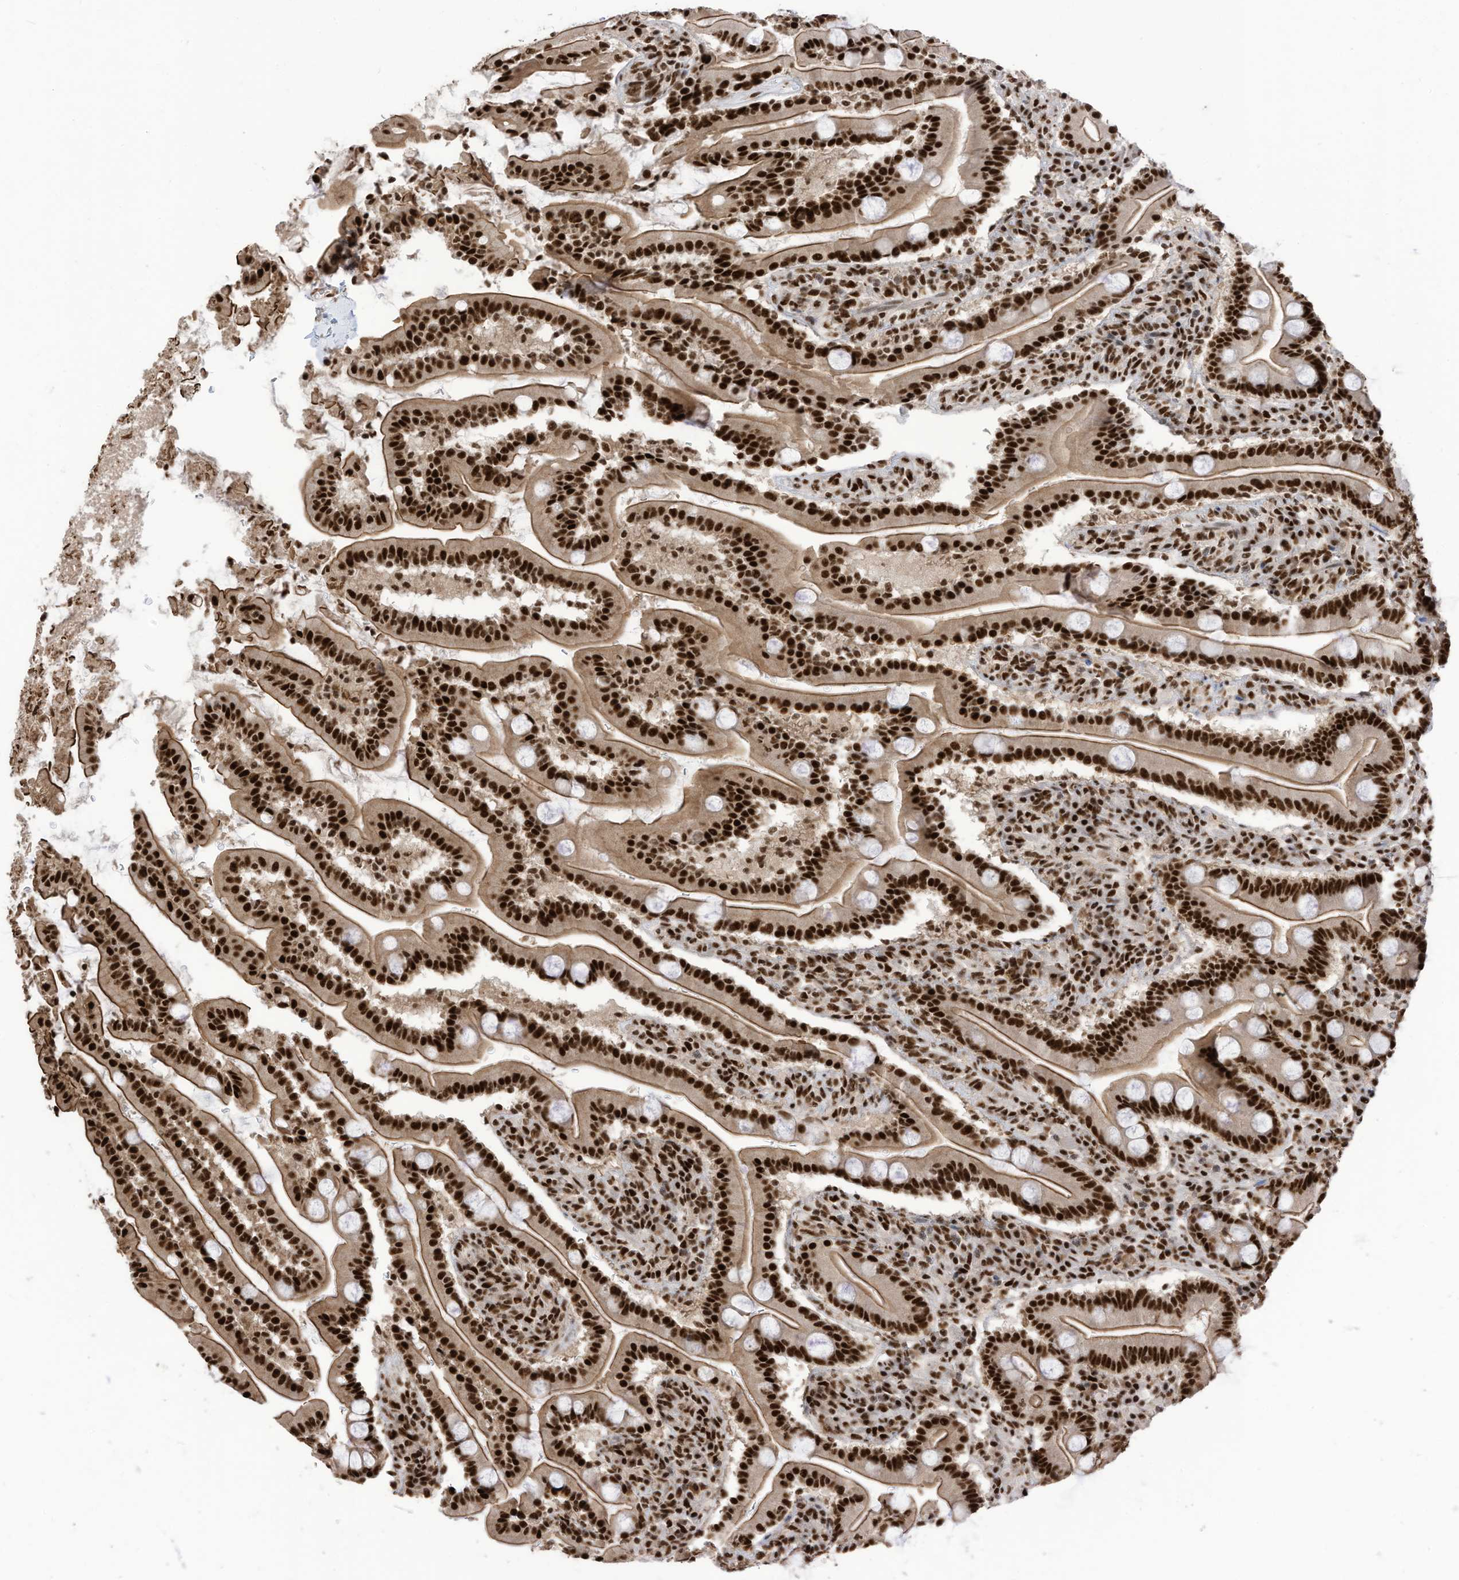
{"staining": {"intensity": "strong", "quantity": ">75%", "location": "cytoplasmic/membranous,nuclear"}, "tissue": "duodenum", "cell_type": "Glandular cells", "image_type": "normal", "snomed": [{"axis": "morphology", "description": "Normal tissue, NOS"}, {"axis": "topography", "description": "Duodenum"}], "caption": "Protein expression analysis of benign duodenum reveals strong cytoplasmic/membranous,nuclear staining in approximately >75% of glandular cells.", "gene": "SF3A3", "patient": {"sex": "male", "age": 35}}